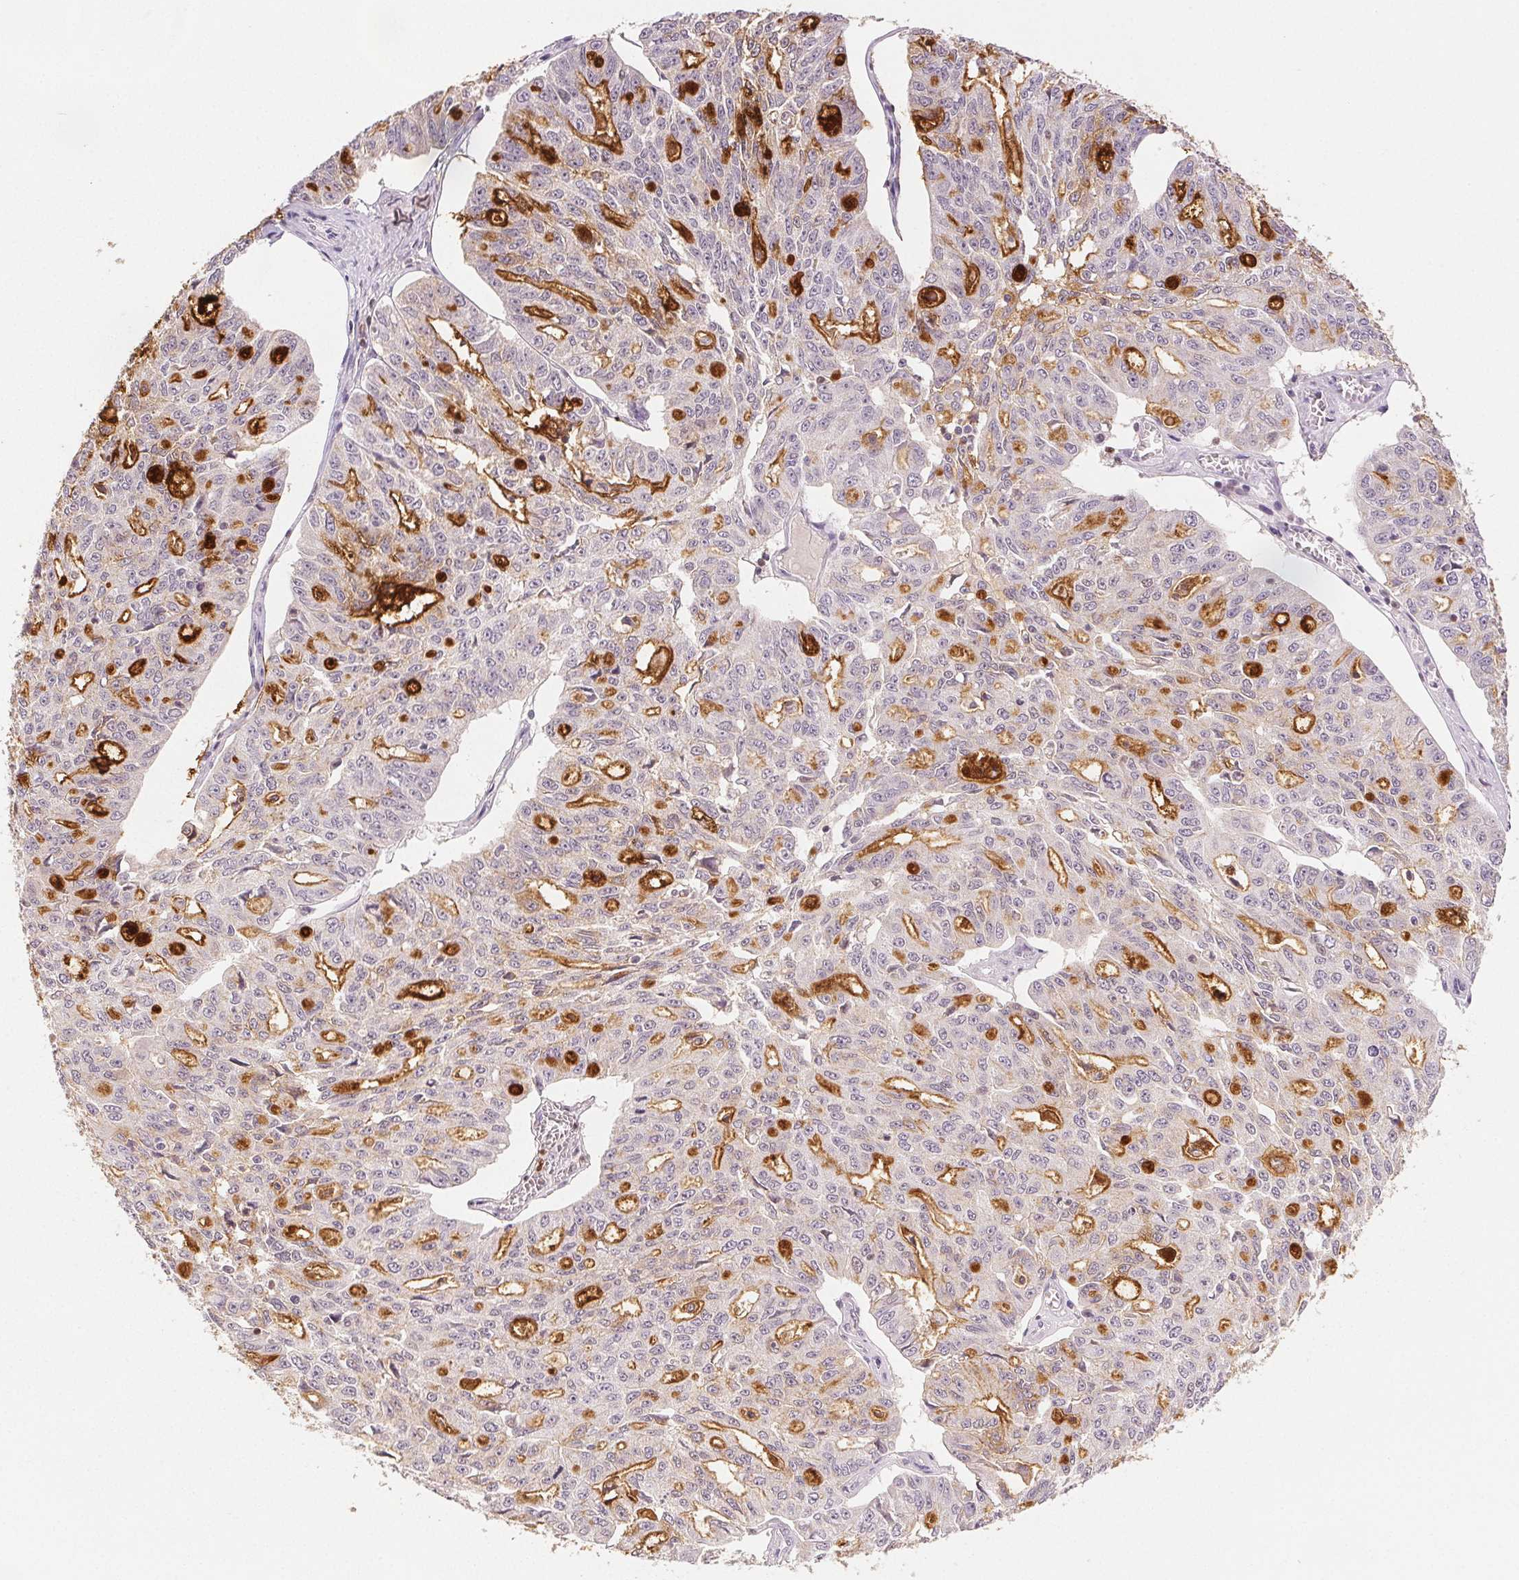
{"staining": {"intensity": "strong", "quantity": "<25%", "location": "cytoplasmic/membranous"}, "tissue": "ovarian cancer", "cell_type": "Tumor cells", "image_type": "cancer", "snomed": [{"axis": "morphology", "description": "Carcinoma, endometroid"}, {"axis": "topography", "description": "Ovary"}], "caption": "Protein staining of endometroid carcinoma (ovarian) tissue reveals strong cytoplasmic/membranous expression in approximately <25% of tumor cells.", "gene": "RUNX2", "patient": {"sex": "female", "age": 65}}